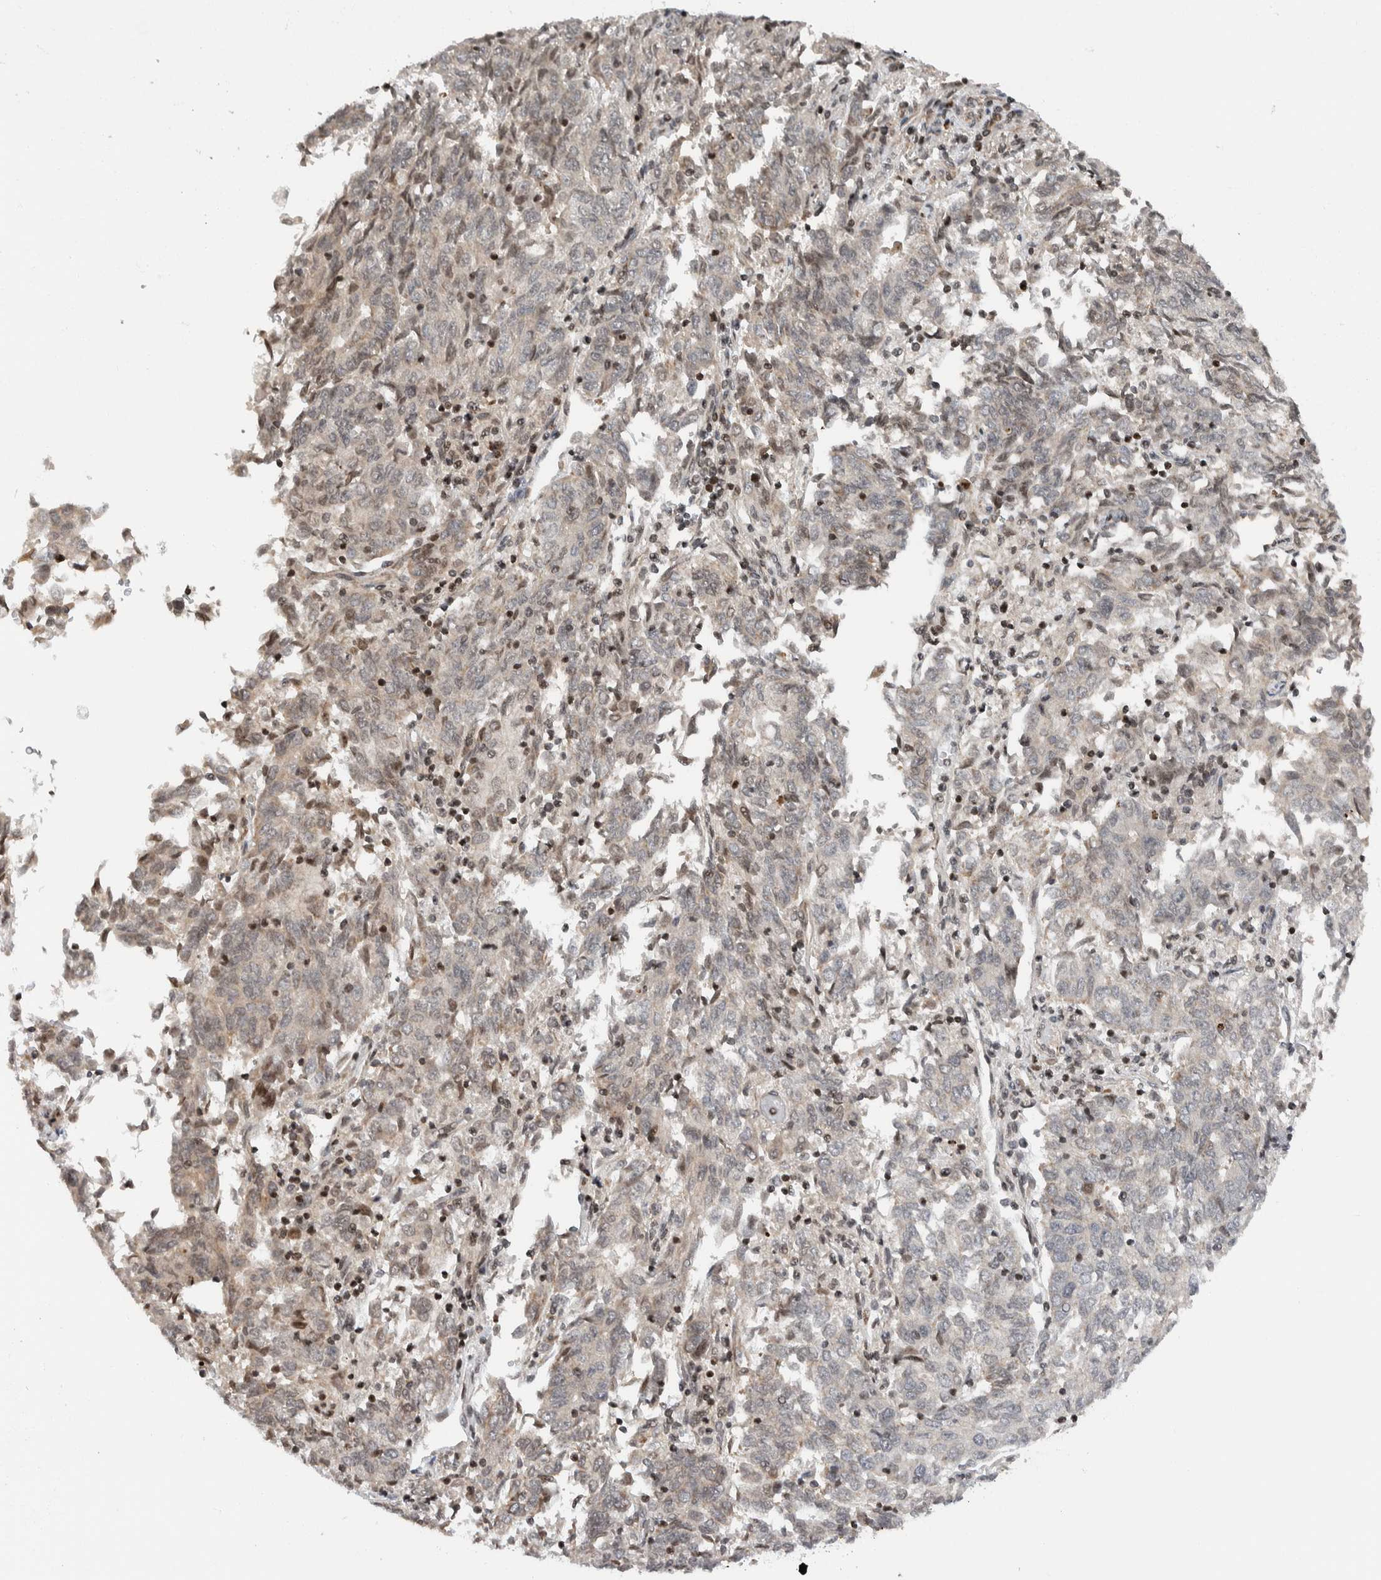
{"staining": {"intensity": "weak", "quantity": "<25%", "location": "nuclear"}, "tissue": "endometrial cancer", "cell_type": "Tumor cells", "image_type": "cancer", "snomed": [{"axis": "morphology", "description": "Adenocarcinoma, NOS"}, {"axis": "topography", "description": "Endometrium"}], "caption": "A high-resolution photomicrograph shows IHC staining of endometrial cancer (adenocarcinoma), which shows no significant staining in tumor cells.", "gene": "NPLOC4", "patient": {"sex": "female", "age": 80}}